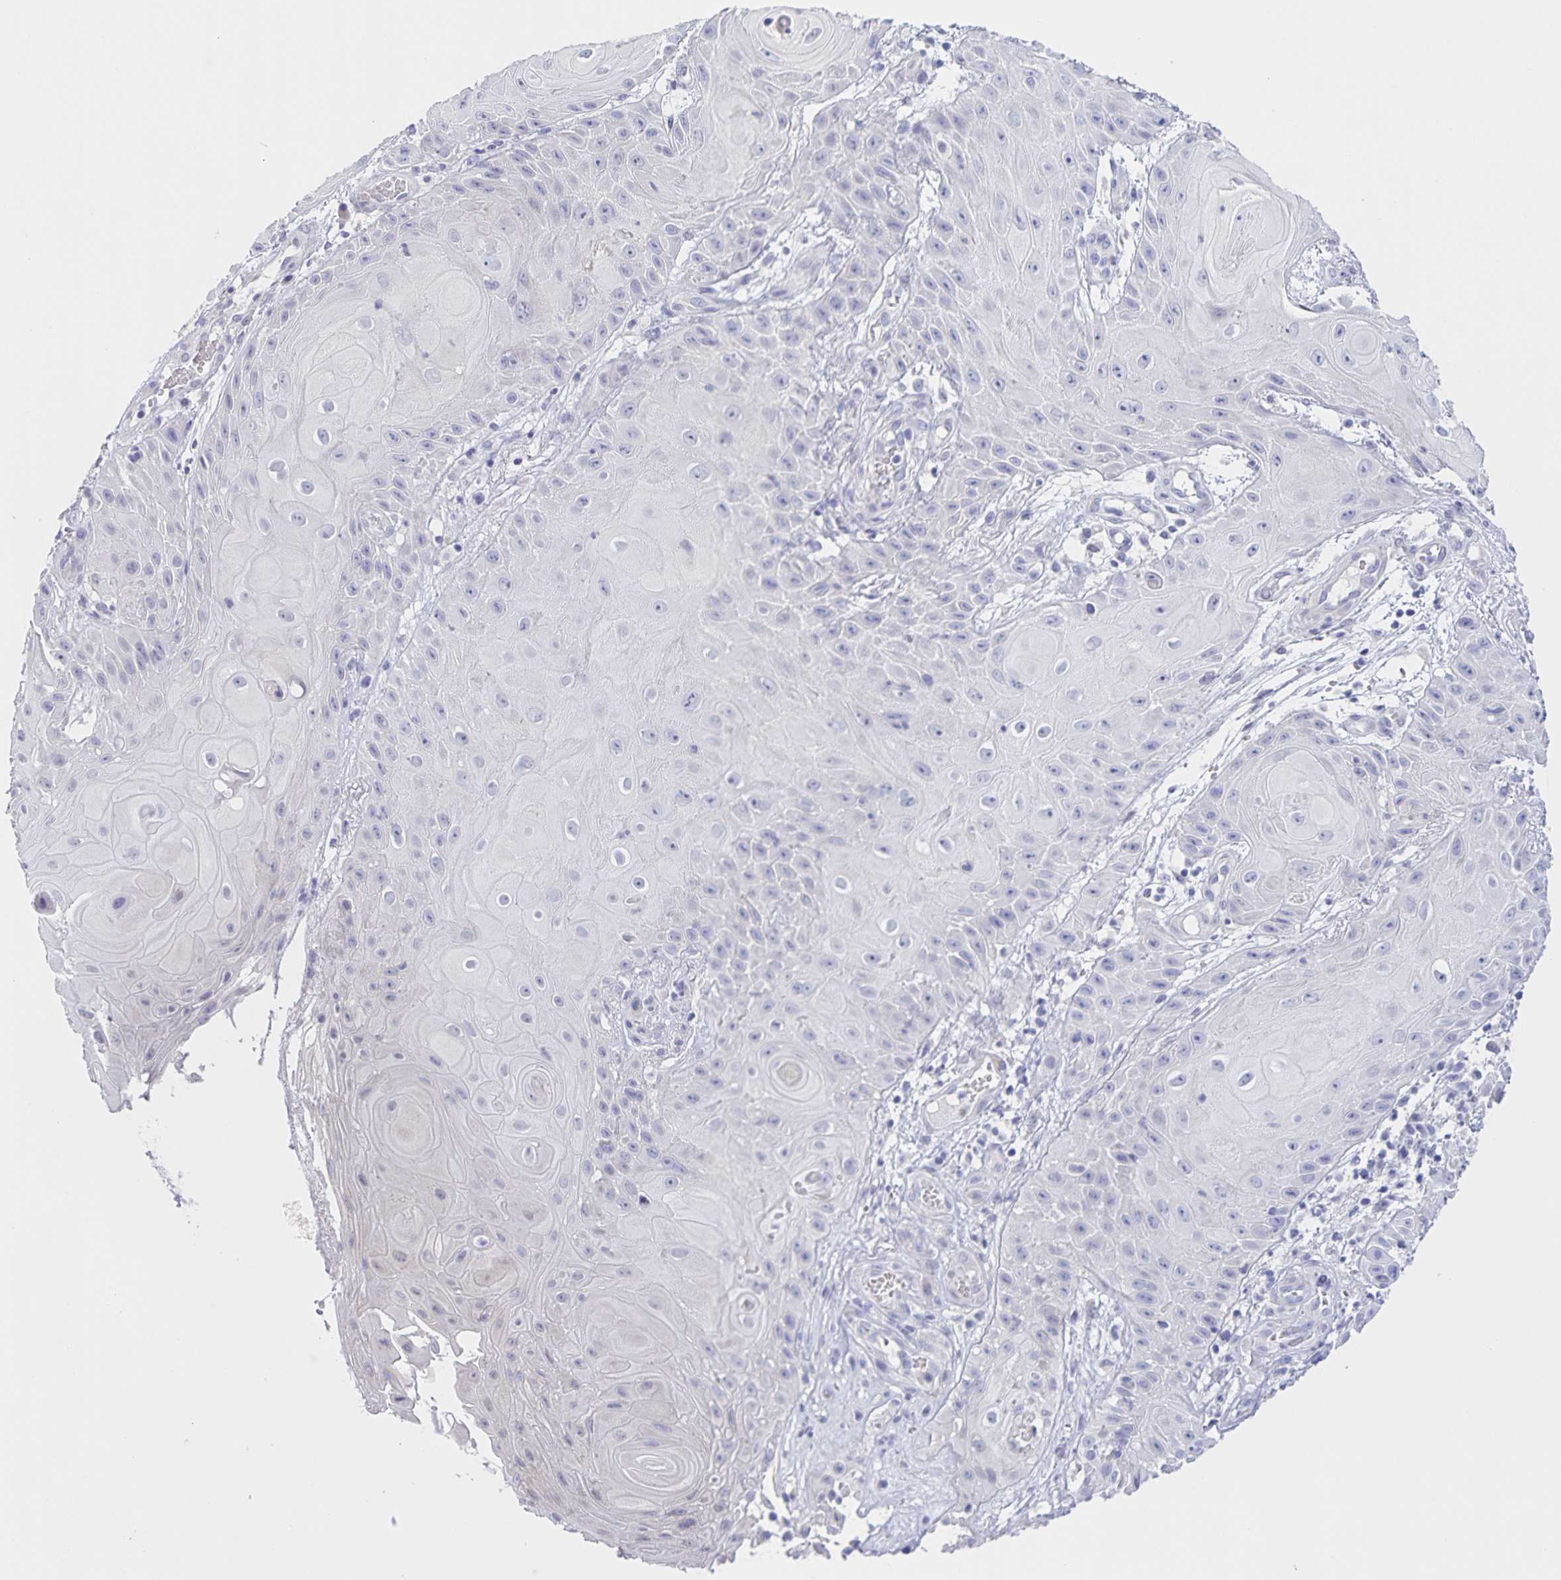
{"staining": {"intensity": "negative", "quantity": "none", "location": "none"}, "tissue": "skin cancer", "cell_type": "Tumor cells", "image_type": "cancer", "snomed": [{"axis": "morphology", "description": "Squamous cell carcinoma, NOS"}, {"axis": "topography", "description": "Skin"}], "caption": "Tumor cells show no significant protein staining in skin cancer. Brightfield microscopy of immunohistochemistry stained with DAB (brown) and hematoxylin (blue), captured at high magnification.", "gene": "DMGDH", "patient": {"sex": "male", "age": 62}}